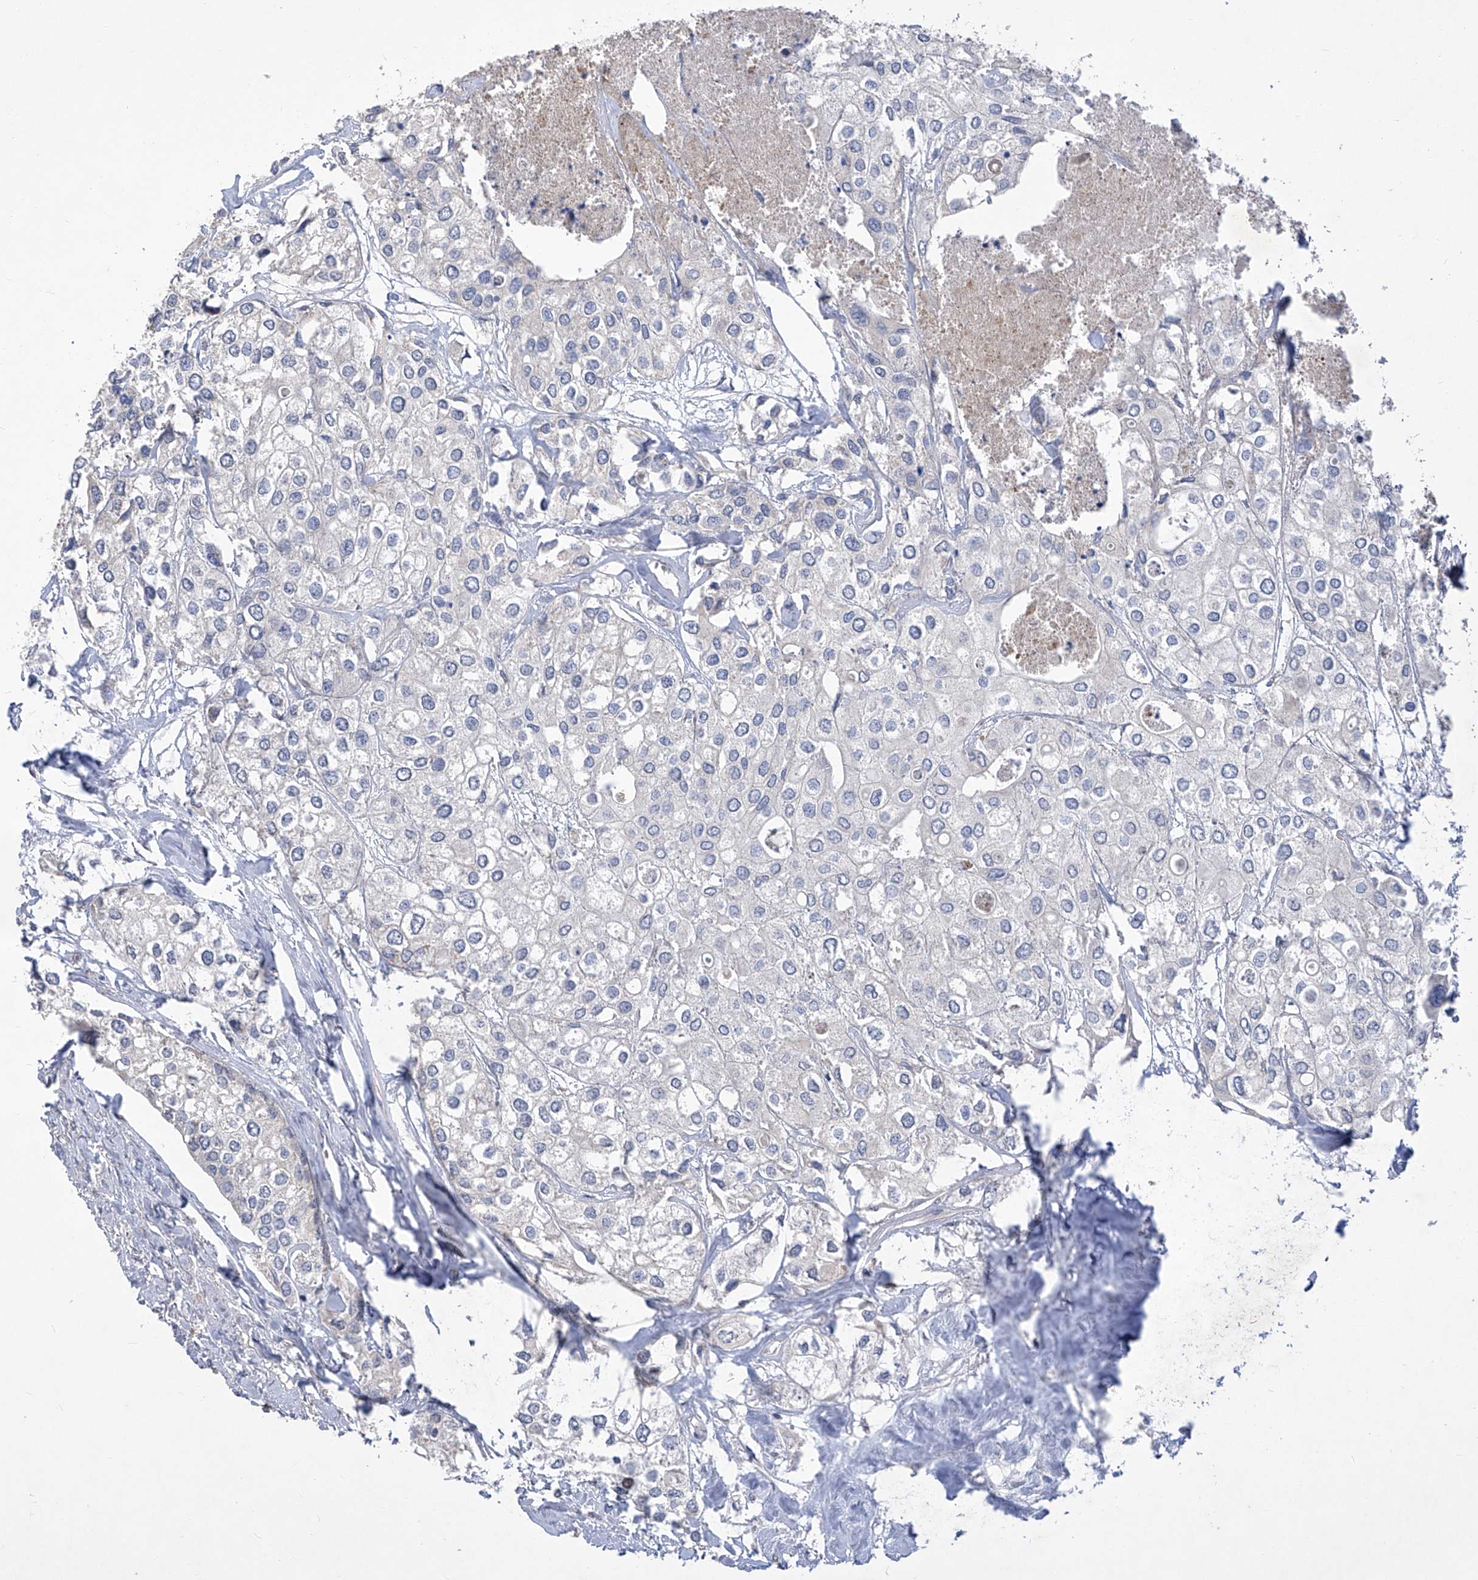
{"staining": {"intensity": "negative", "quantity": "none", "location": "none"}, "tissue": "urothelial cancer", "cell_type": "Tumor cells", "image_type": "cancer", "snomed": [{"axis": "morphology", "description": "Urothelial carcinoma, High grade"}, {"axis": "topography", "description": "Urinary bladder"}], "caption": "The histopathology image reveals no staining of tumor cells in high-grade urothelial carcinoma. (IHC, brightfield microscopy, high magnification).", "gene": "COQ3", "patient": {"sex": "male", "age": 64}}